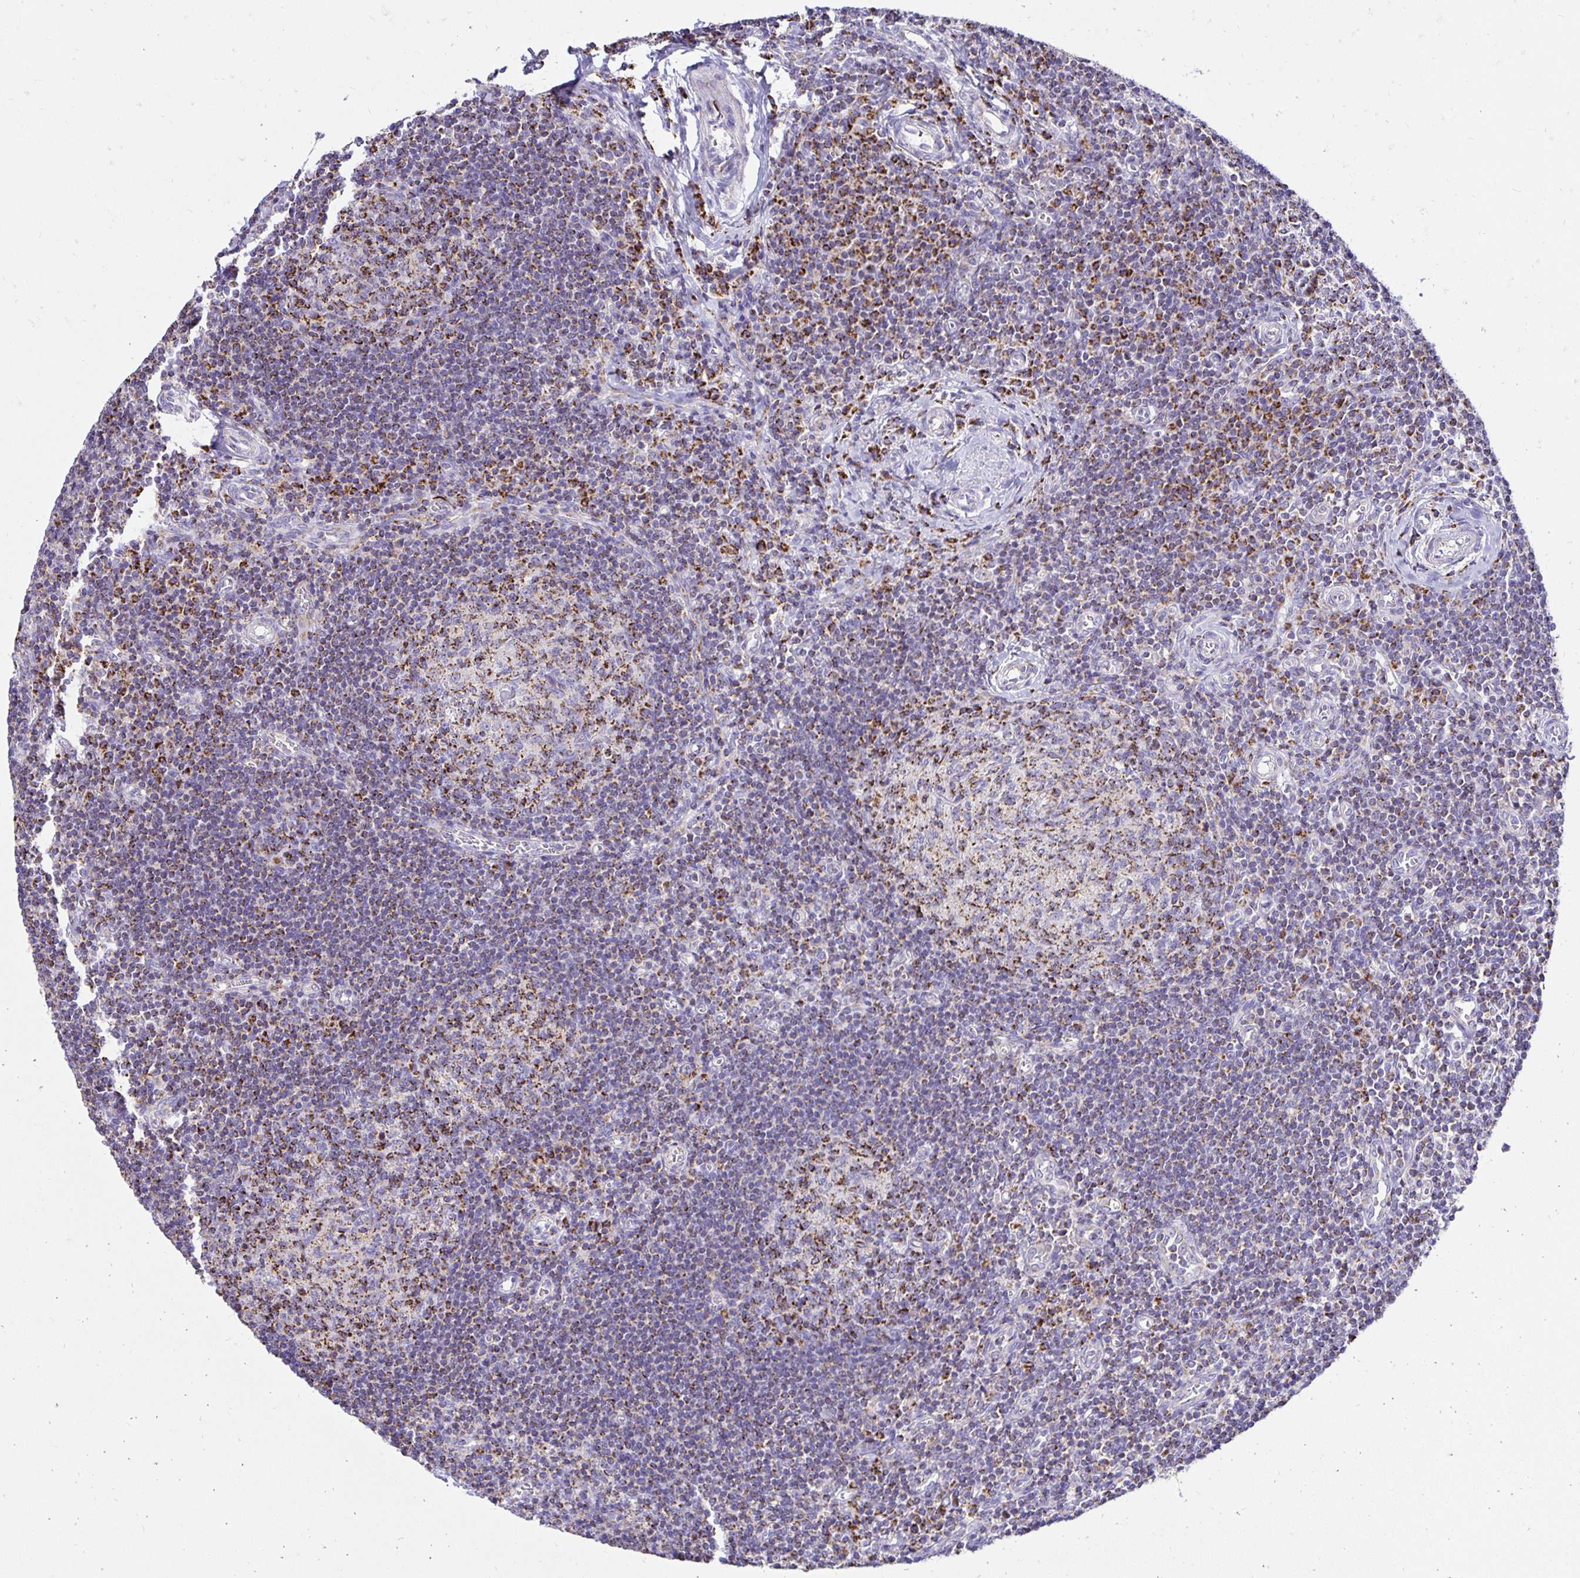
{"staining": {"intensity": "moderate", "quantity": "25%-75%", "location": "cytoplasmic/membranous"}, "tissue": "lymph node", "cell_type": "Germinal center cells", "image_type": "normal", "snomed": [{"axis": "morphology", "description": "Normal tissue, NOS"}, {"axis": "topography", "description": "Lymph node"}], "caption": "Immunohistochemical staining of benign lymph node exhibits medium levels of moderate cytoplasmic/membranous expression in about 25%-75% of germinal center cells.", "gene": "PLAAT2", "patient": {"sex": "male", "age": 67}}